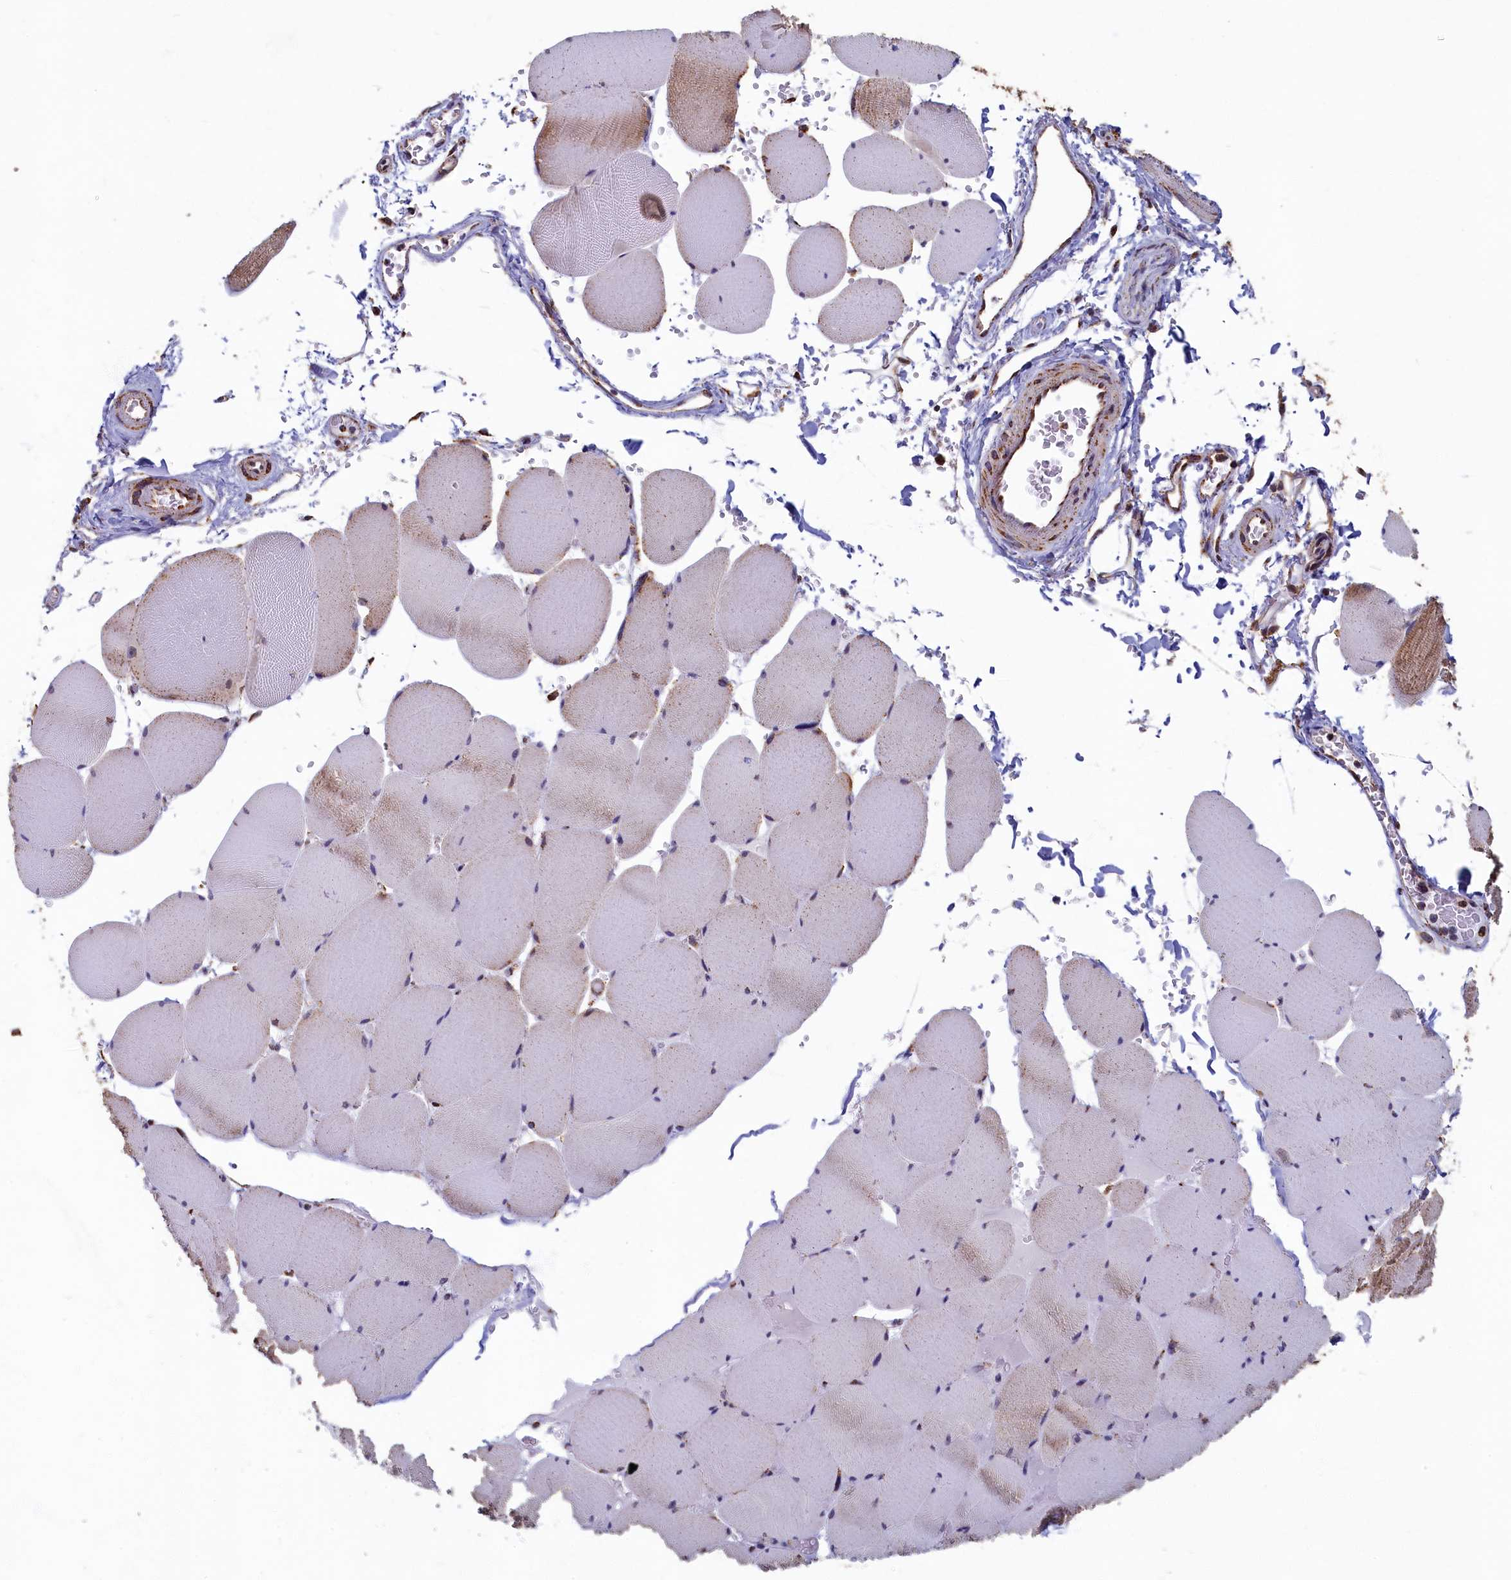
{"staining": {"intensity": "moderate", "quantity": "25%-75%", "location": "cytoplasmic/membranous"}, "tissue": "skeletal muscle", "cell_type": "Myocytes", "image_type": "normal", "snomed": [{"axis": "morphology", "description": "Normal tissue, NOS"}, {"axis": "topography", "description": "Skeletal muscle"}, {"axis": "topography", "description": "Head-Neck"}], "caption": "DAB immunohistochemical staining of normal human skeletal muscle reveals moderate cytoplasmic/membranous protein staining in about 25%-75% of myocytes. (DAB IHC with brightfield microscopy, high magnification).", "gene": "SPR", "patient": {"sex": "male", "age": 66}}